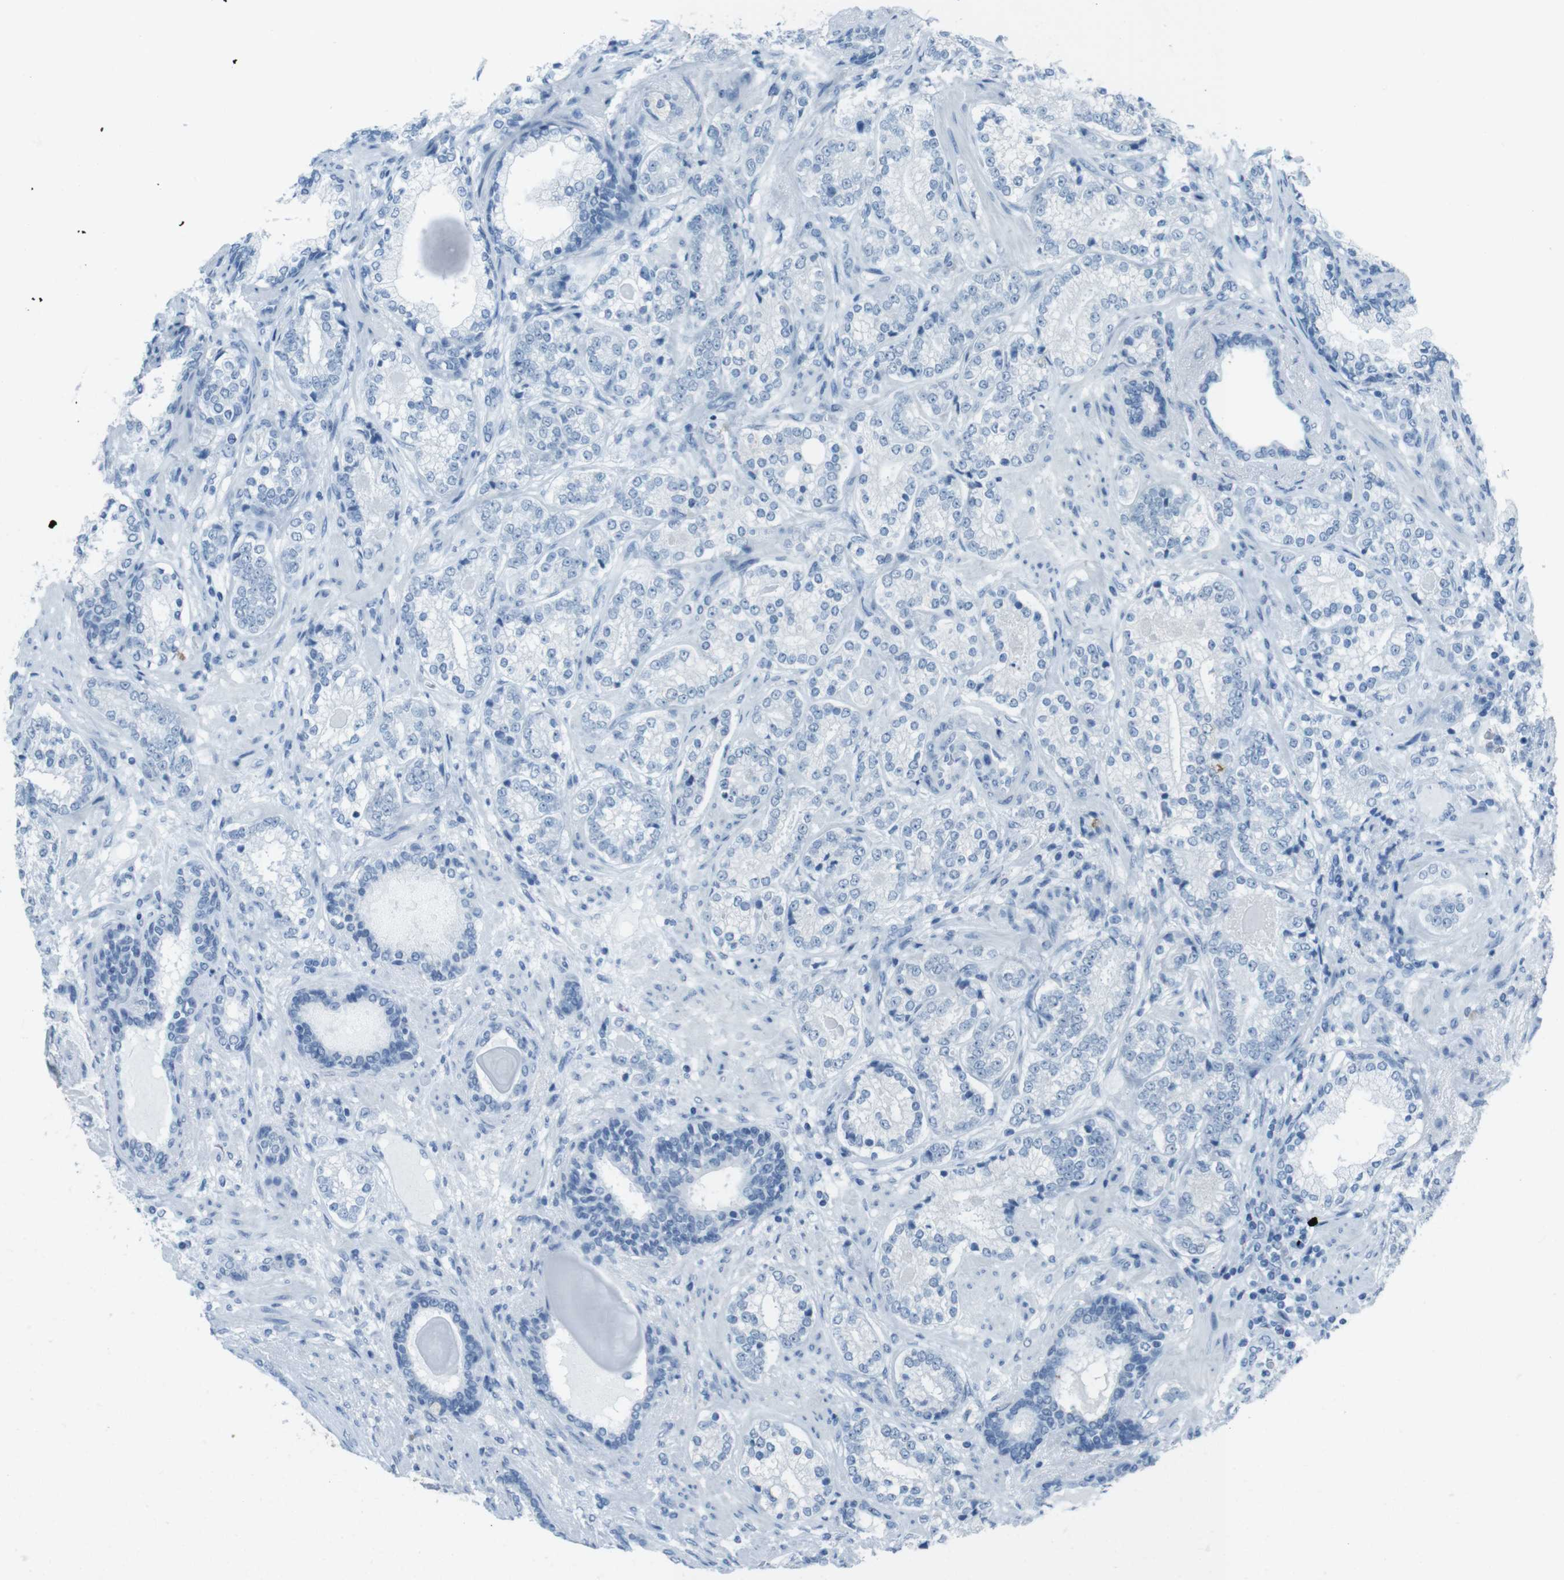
{"staining": {"intensity": "negative", "quantity": "none", "location": "none"}, "tissue": "prostate cancer", "cell_type": "Tumor cells", "image_type": "cancer", "snomed": [{"axis": "morphology", "description": "Adenocarcinoma, High grade"}, {"axis": "topography", "description": "Prostate"}], "caption": "Prostate adenocarcinoma (high-grade) stained for a protein using immunohistochemistry (IHC) demonstrates no positivity tumor cells.", "gene": "TMEM207", "patient": {"sex": "male", "age": 61}}